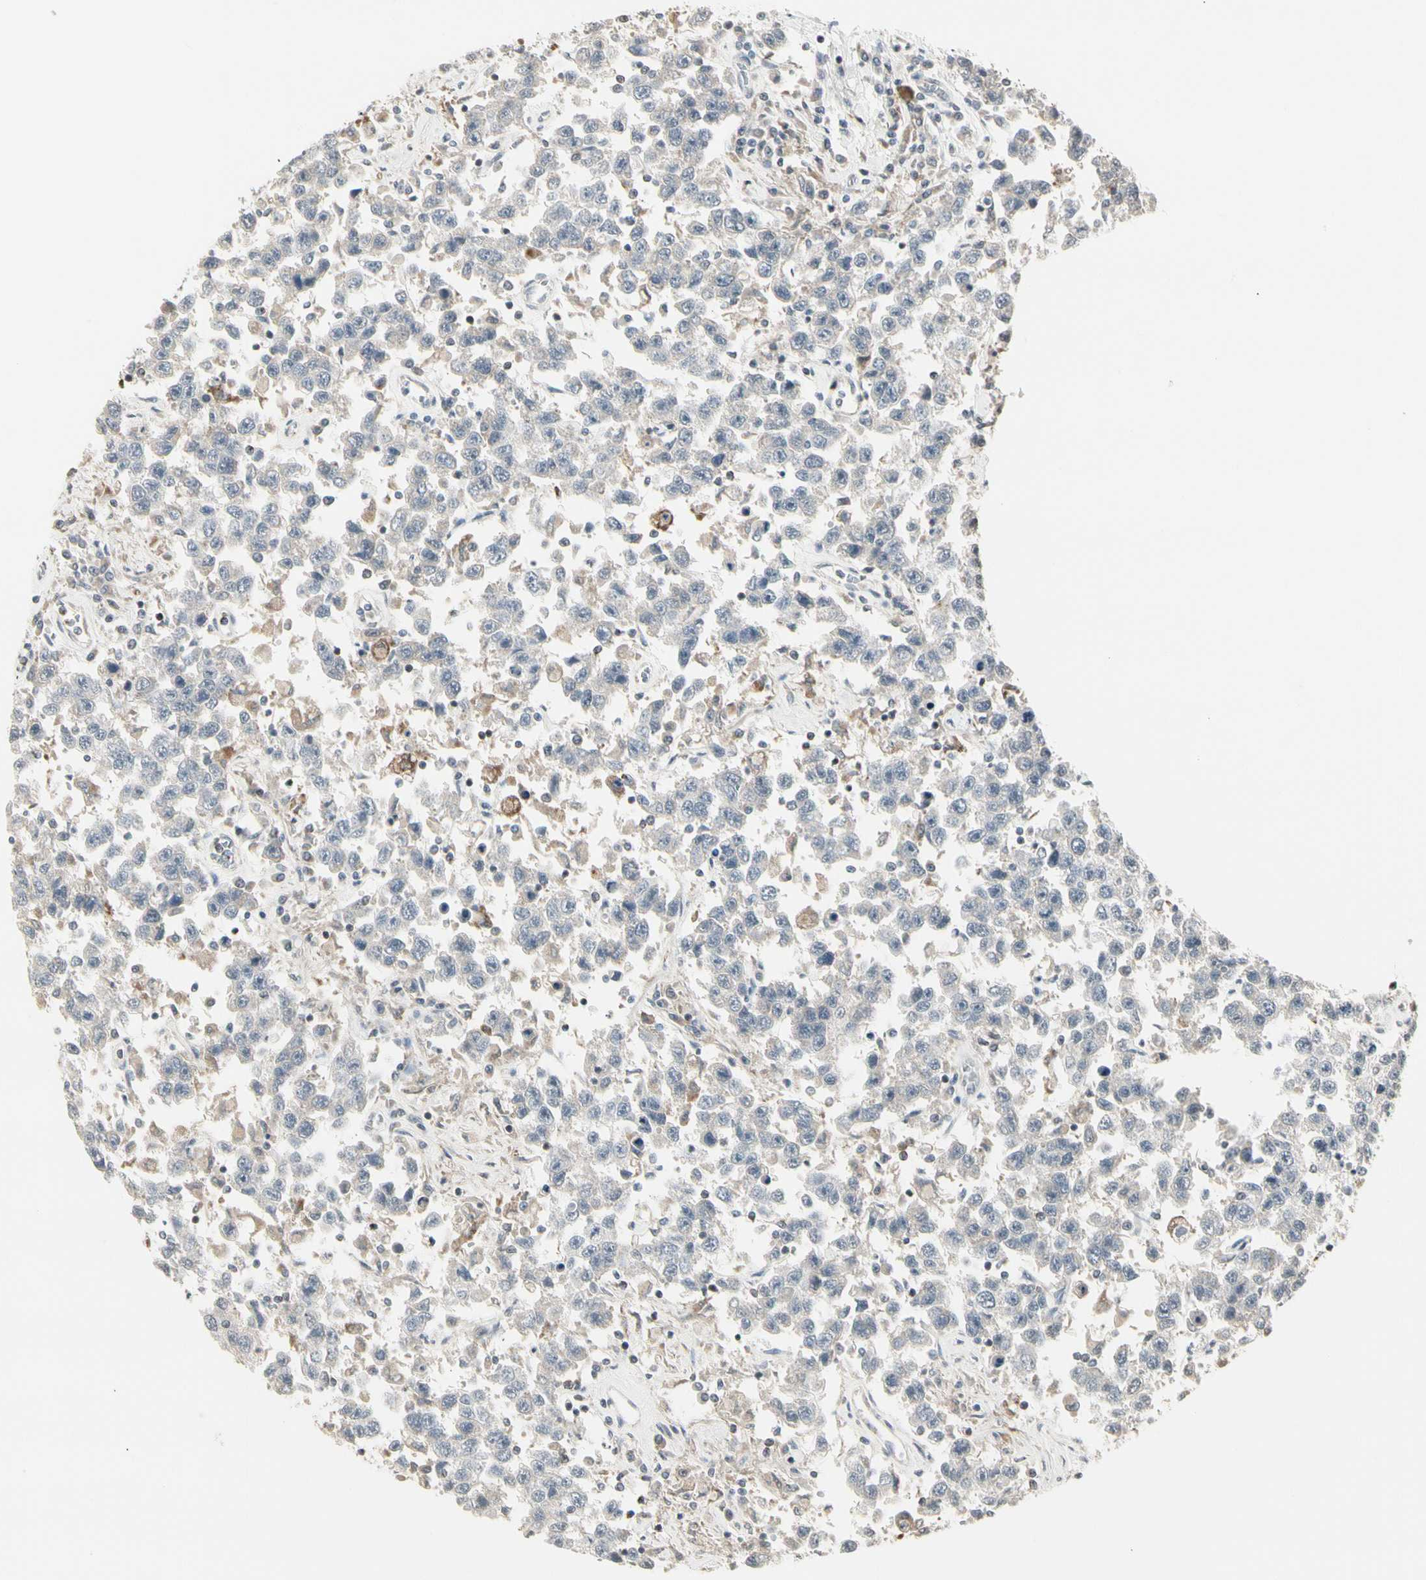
{"staining": {"intensity": "negative", "quantity": "none", "location": "none"}, "tissue": "testis cancer", "cell_type": "Tumor cells", "image_type": "cancer", "snomed": [{"axis": "morphology", "description": "Seminoma, NOS"}, {"axis": "topography", "description": "Testis"}], "caption": "Immunohistochemical staining of testis cancer (seminoma) reveals no significant staining in tumor cells.", "gene": "TMEM176A", "patient": {"sex": "male", "age": 41}}